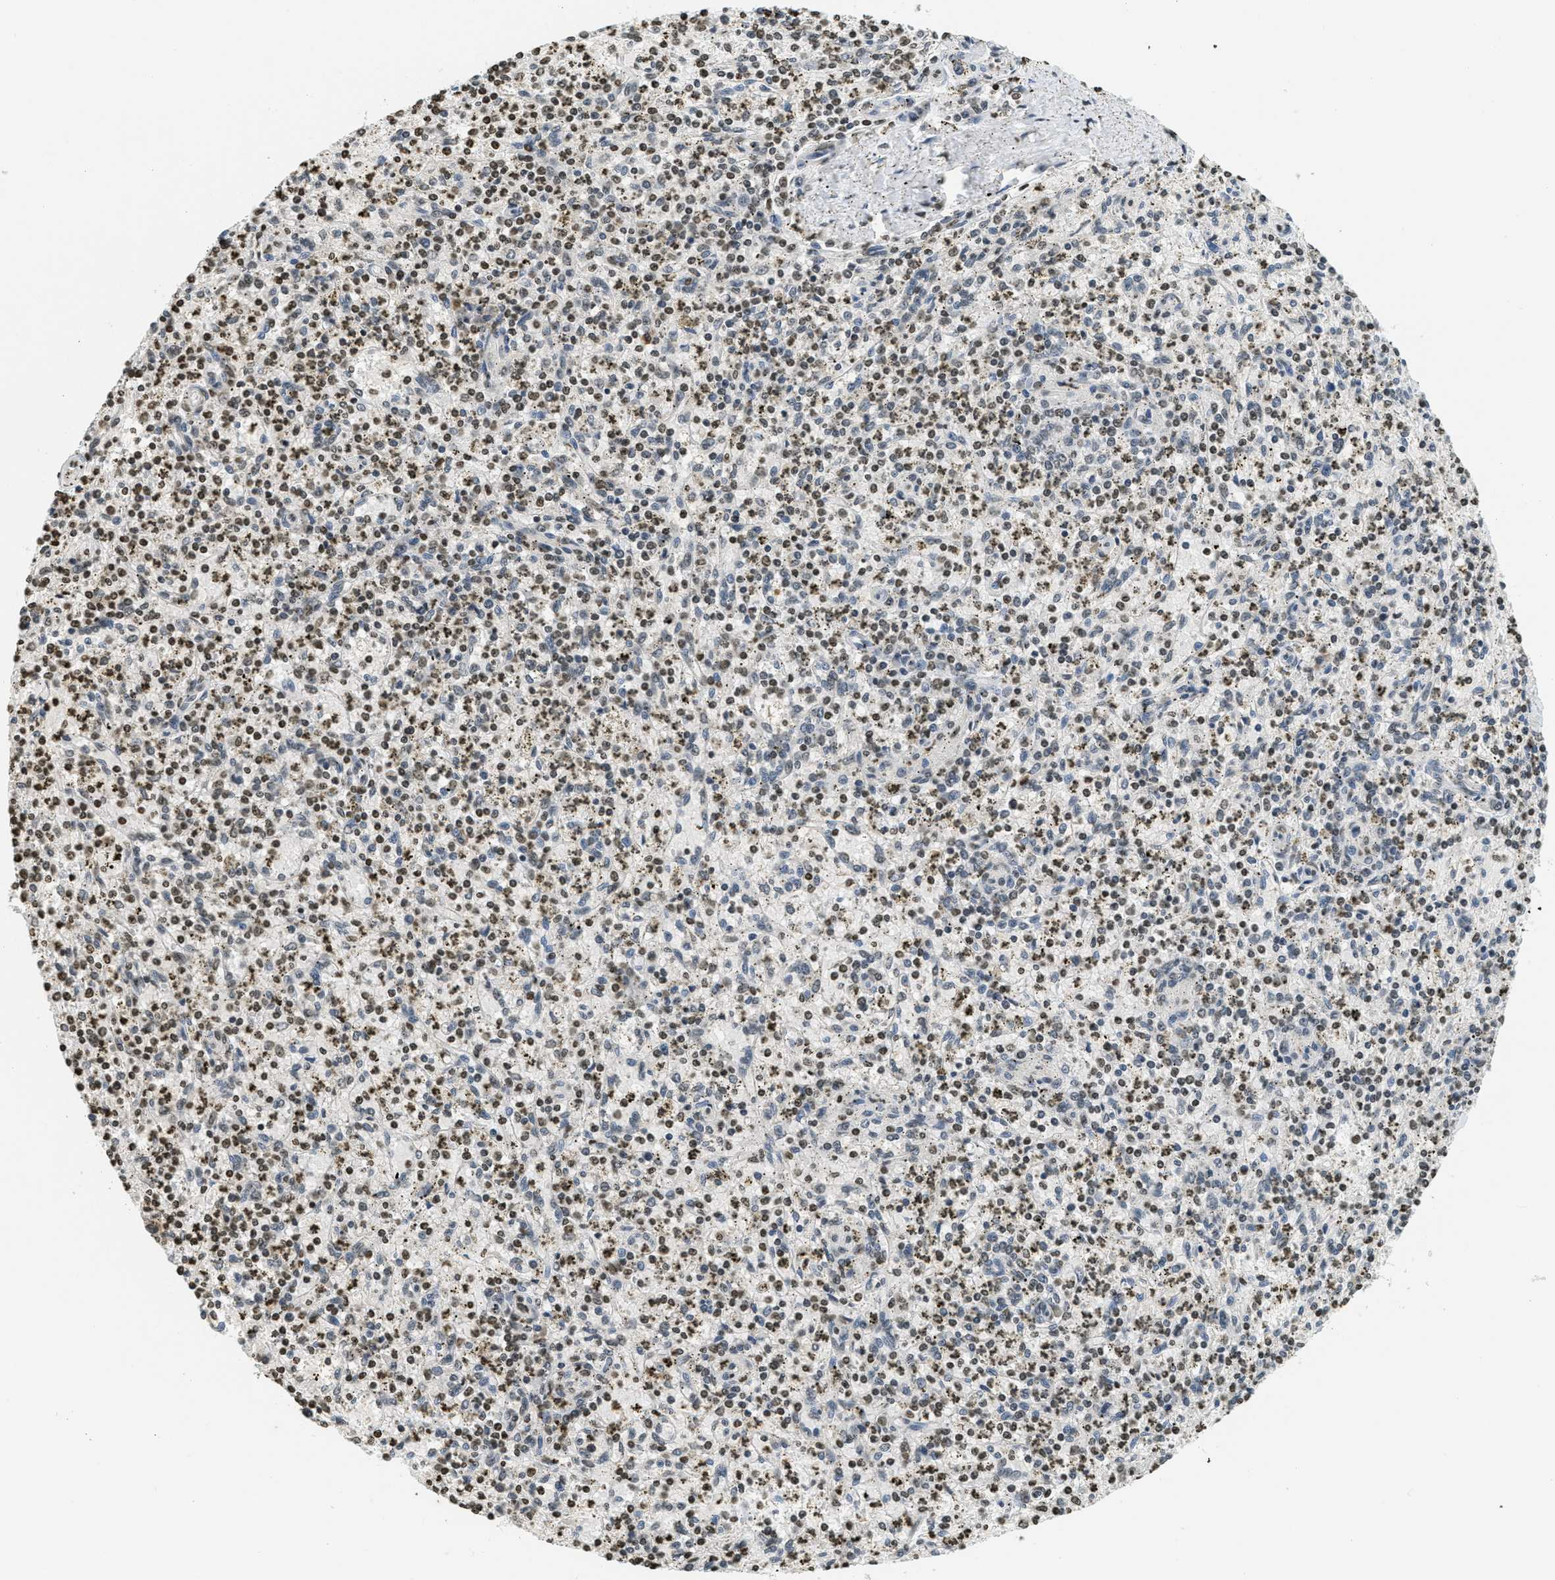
{"staining": {"intensity": "moderate", "quantity": "25%-75%", "location": "nuclear"}, "tissue": "spleen", "cell_type": "Cells in red pulp", "image_type": "normal", "snomed": [{"axis": "morphology", "description": "Normal tissue, NOS"}, {"axis": "topography", "description": "Spleen"}], "caption": "Immunohistochemistry (IHC) image of normal spleen: spleen stained using immunohistochemistry shows medium levels of moderate protein expression localized specifically in the nuclear of cells in red pulp, appearing as a nuclear brown color.", "gene": "LDB2", "patient": {"sex": "male", "age": 72}}